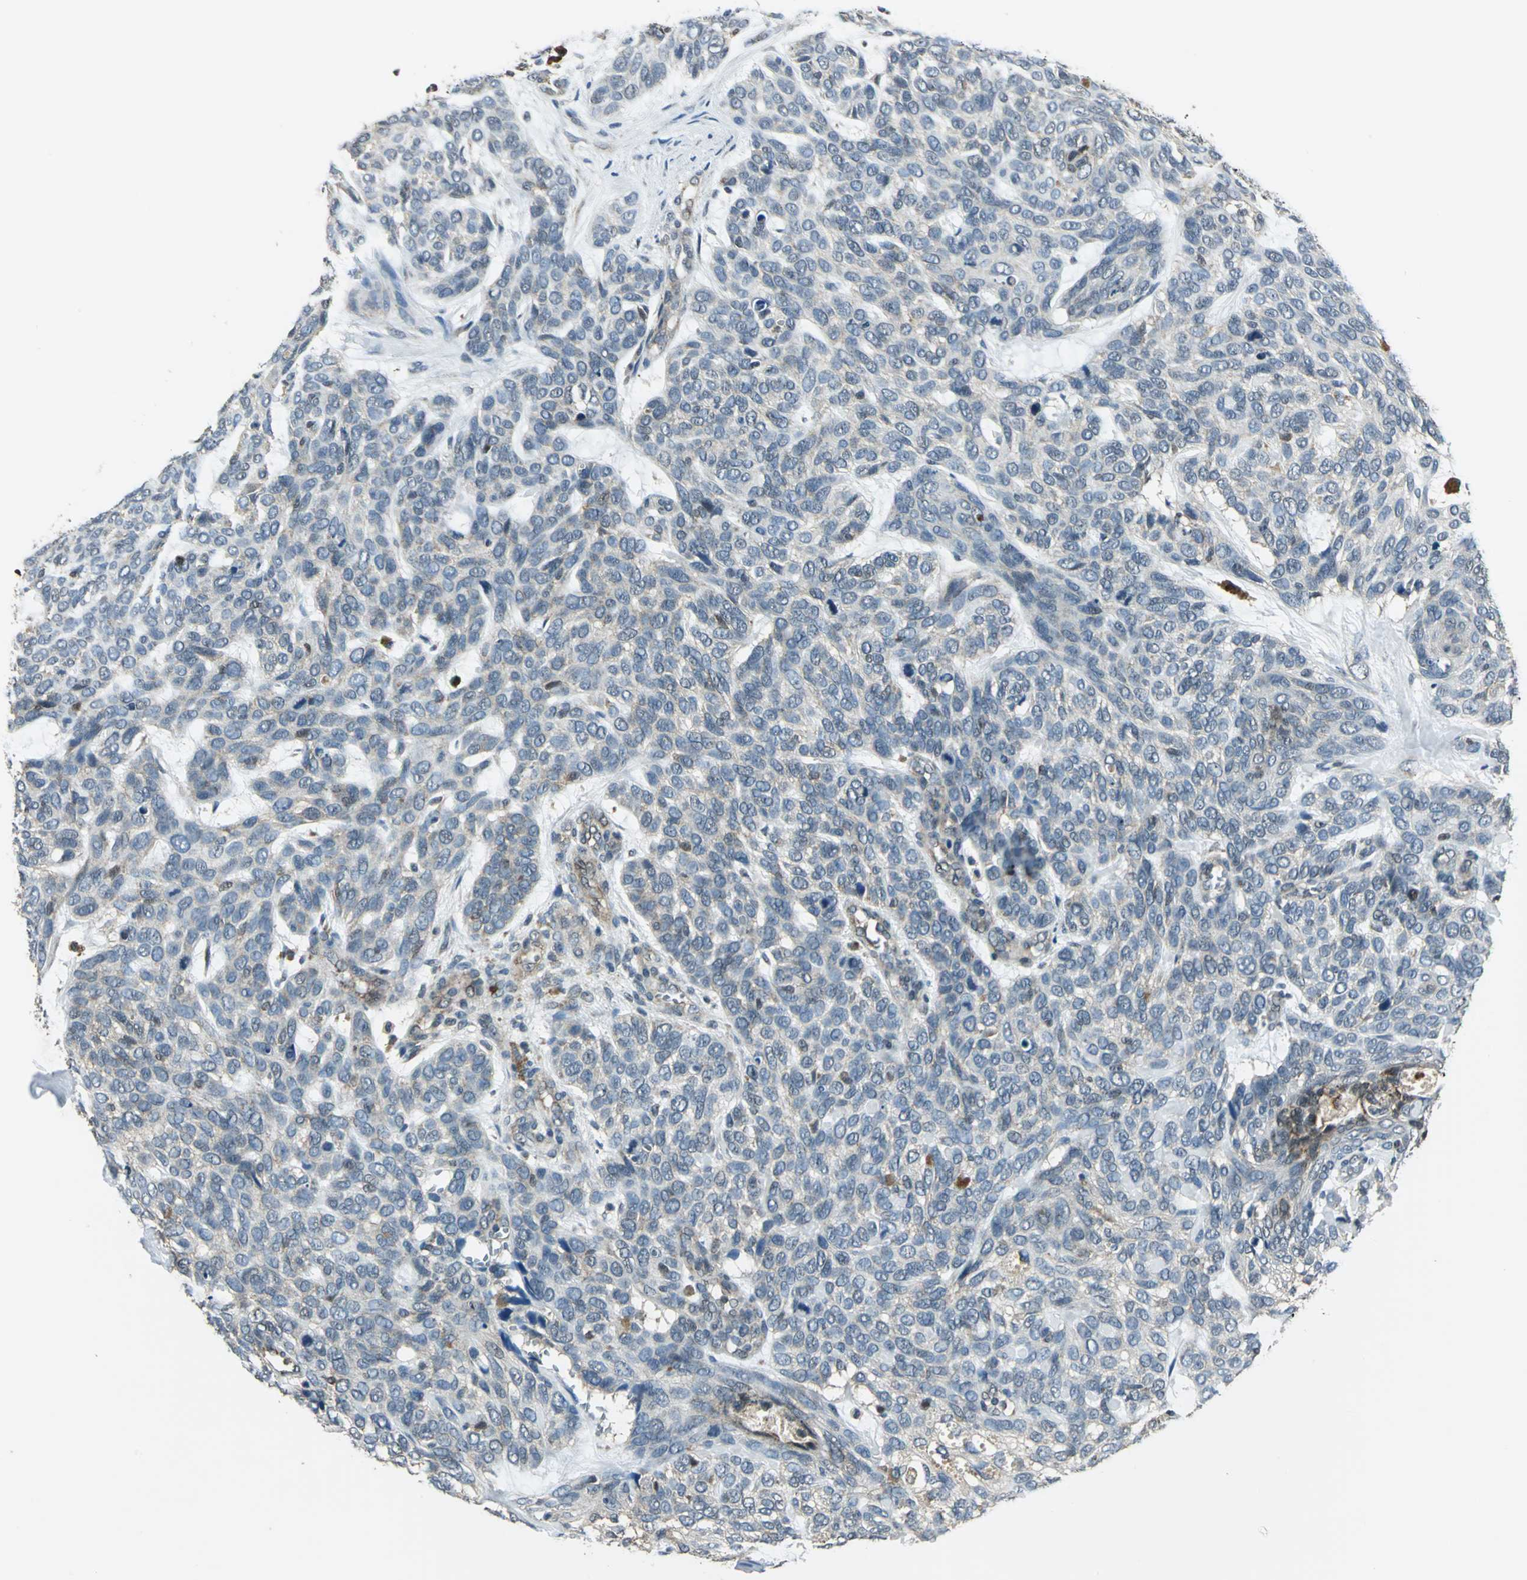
{"staining": {"intensity": "weak", "quantity": "25%-75%", "location": "cytoplasmic/membranous"}, "tissue": "skin cancer", "cell_type": "Tumor cells", "image_type": "cancer", "snomed": [{"axis": "morphology", "description": "Basal cell carcinoma"}, {"axis": "topography", "description": "Skin"}], "caption": "The micrograph shows a brown stain indicating the presence of a protein in the cytoplasmic/membranous of tumor cells in skin basal cell carcinoma. (Brightfield microscopy of DAB IHC at high magnification).", "gene": "NUDT2", "patient": {"sex": "male", "age": 87}}